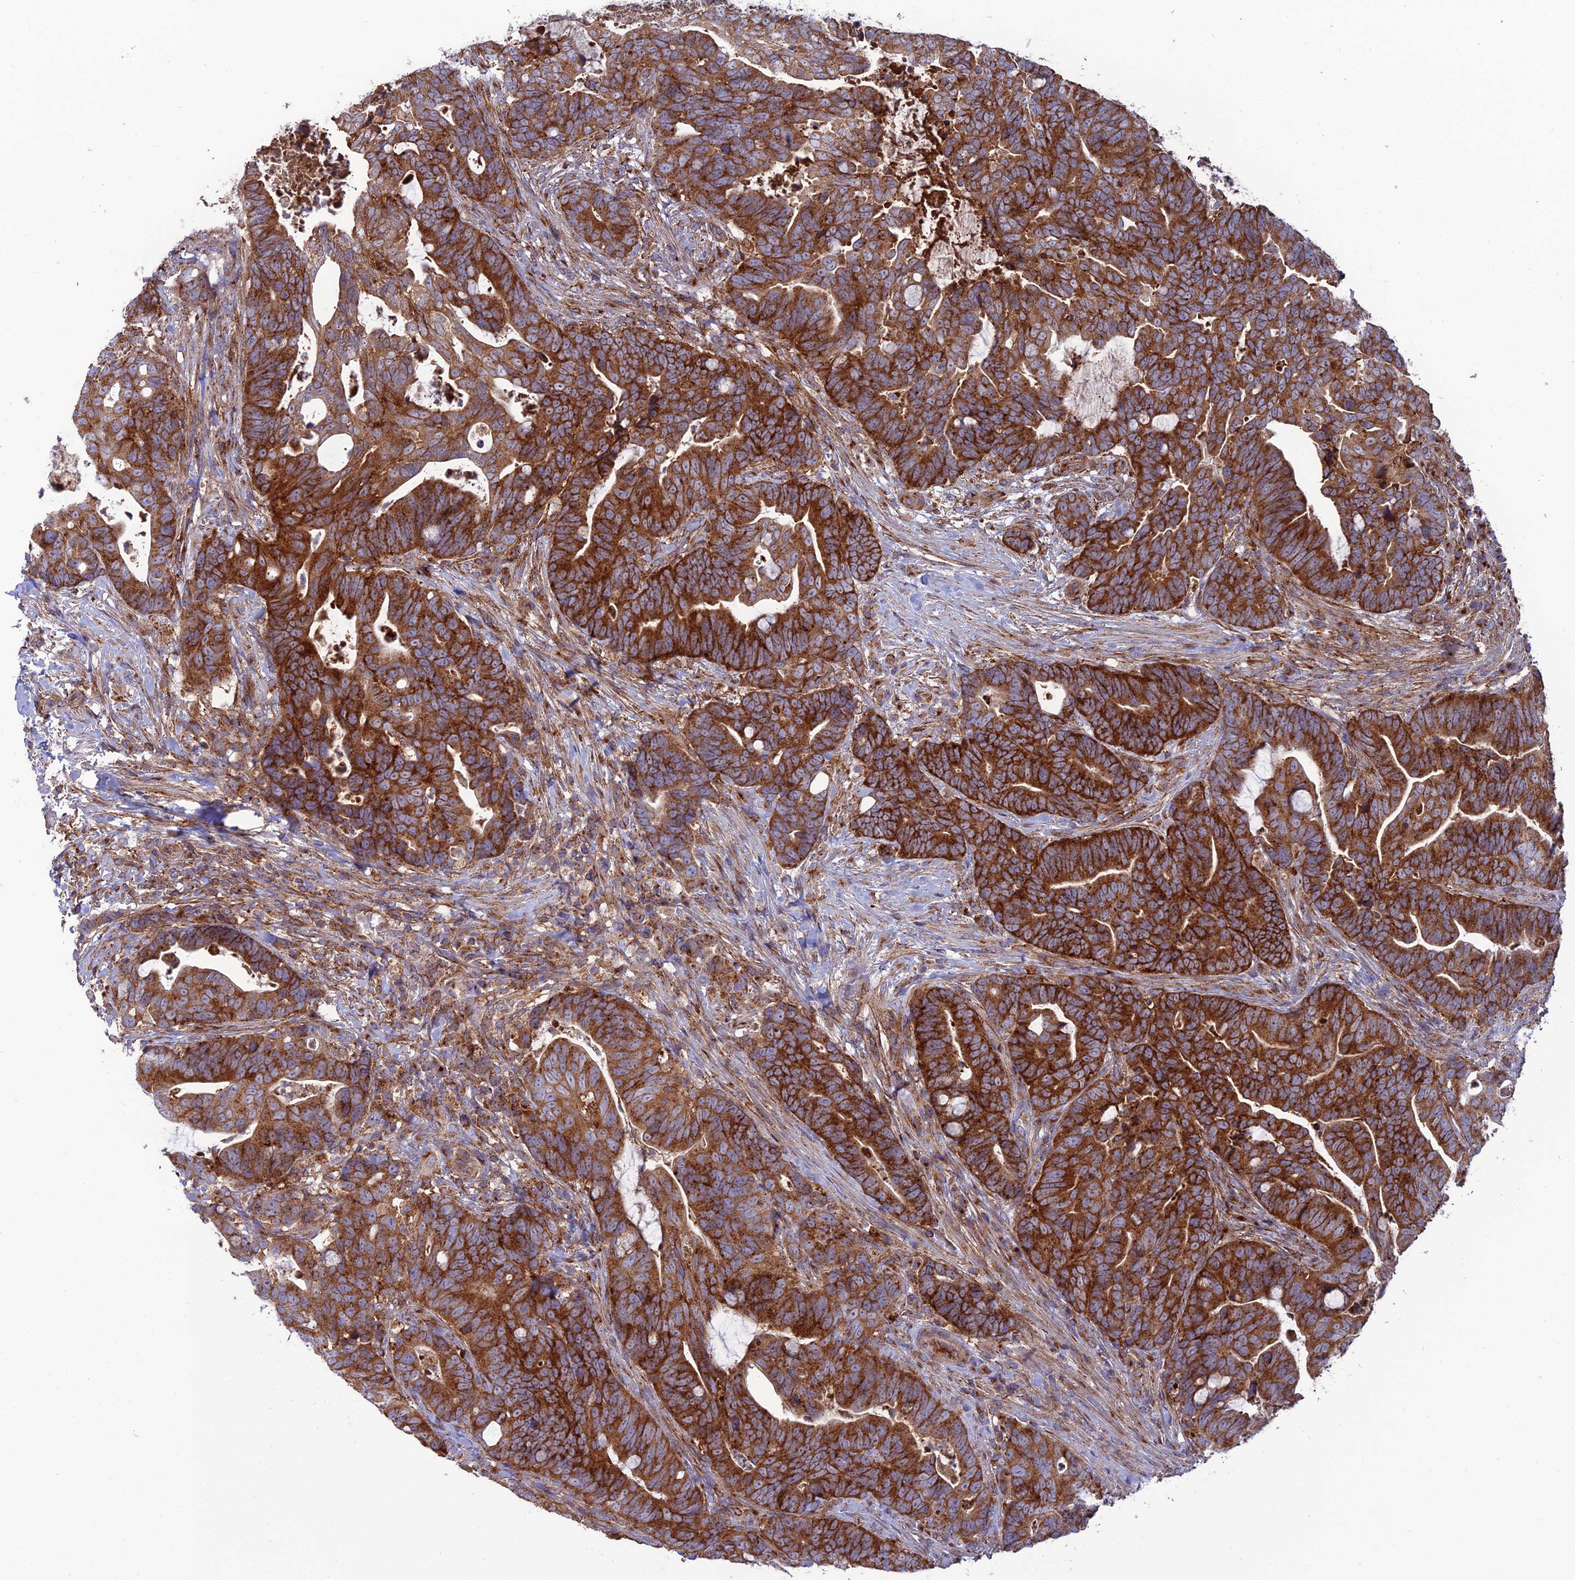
{"staining": {"intensity": "strong", "quantity": ">75%", "location": "cytoplasmic/membranous"}, "tissue": "colorectal cancer", "cell_type": "Tumor cells", "image_type": "cancer", "snomed": [{"axis": "morphology", "description": "Adenocarcinoma, NOS"}, {"axis": "topography", "description": "Colon"}], "caption": "A histopathology image showing strong cytoplasmic/membranous expression in approximately >75% of tumor cells in colorectal cancer, as visualized by brown immunohistochemical staining.", "gene": "LNPEP", "patient": {"sex": "female", "age": 82}}